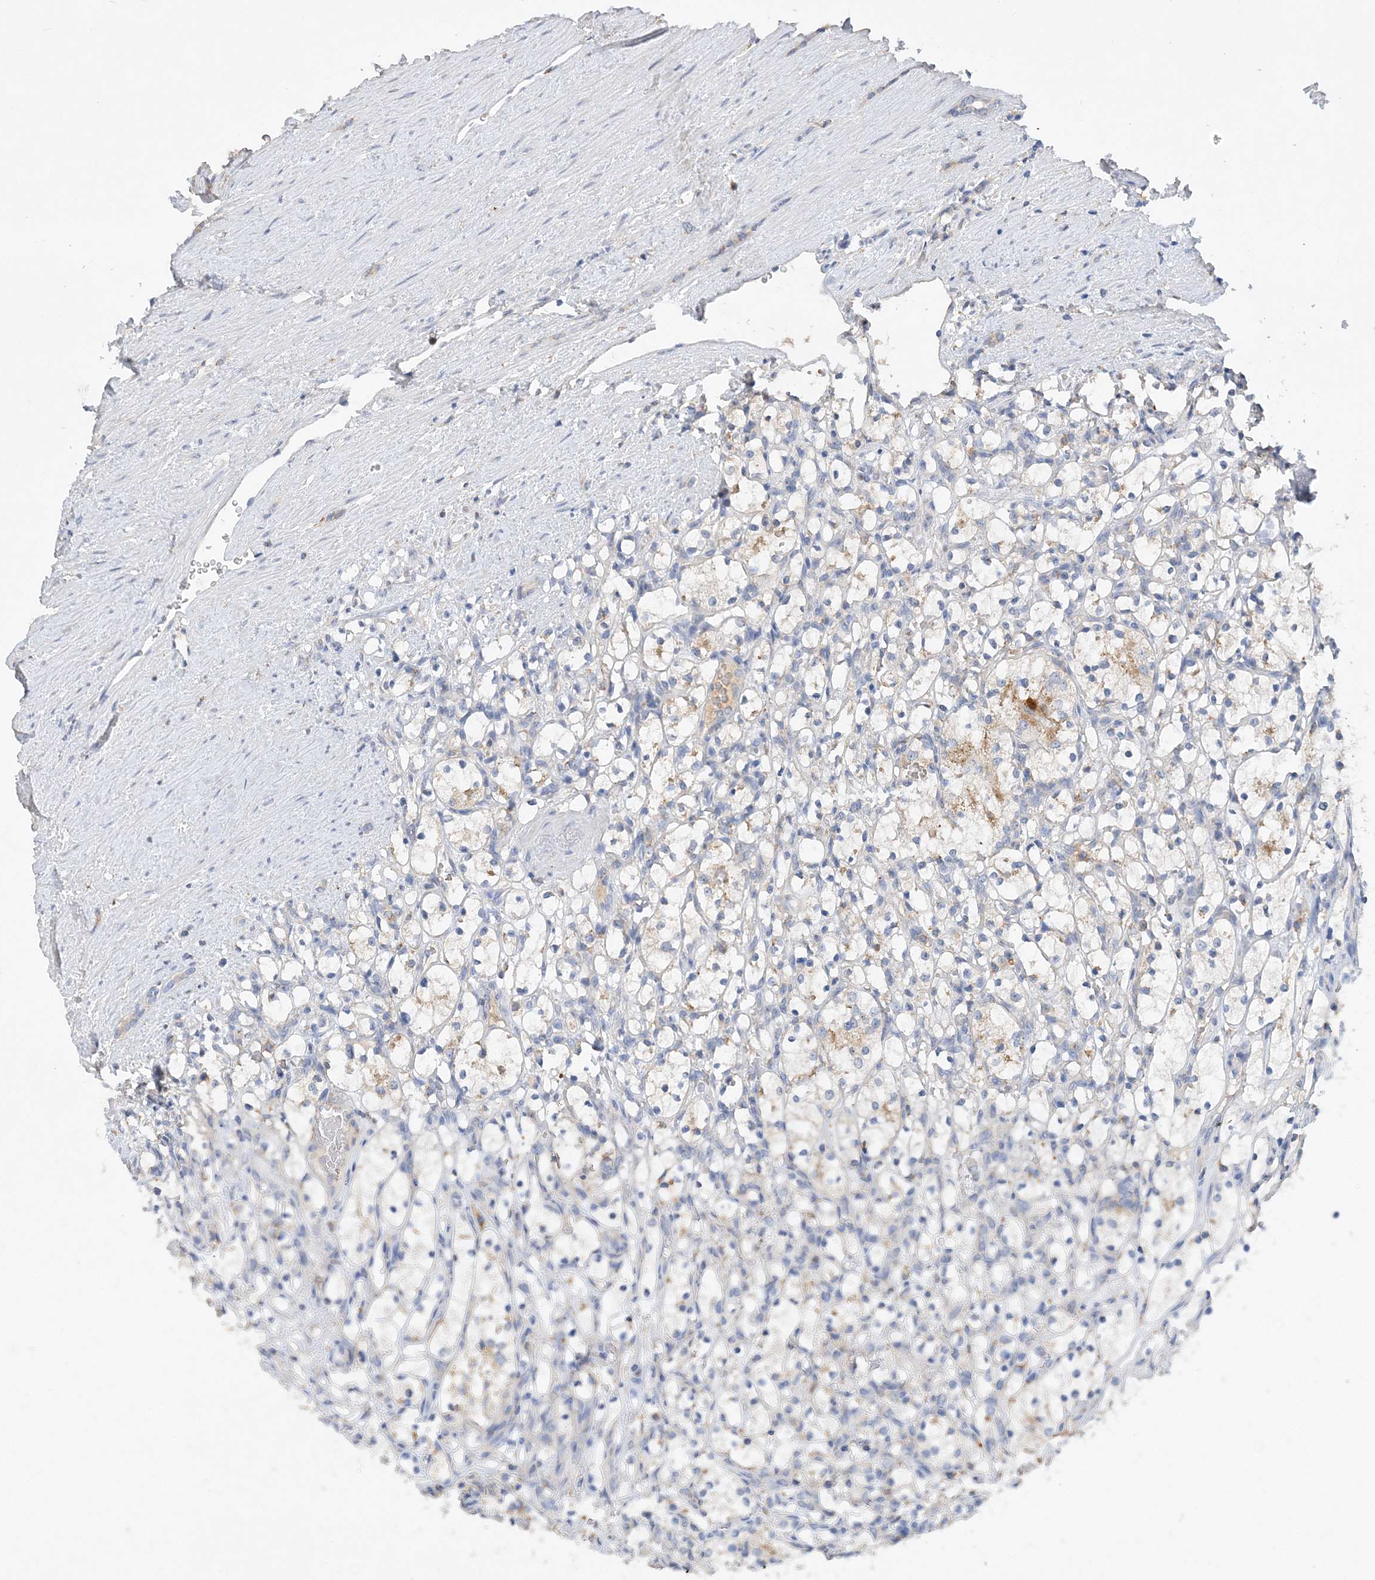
{"staining": {"intensity": "moderate", "quantity": "<25%", "location": "cytoplasmic/membranous"}, "tissue": "renal cancer", "cell_type": "Tumor cells", "image_type": "cancer", "snomed": [{"axis": "morphology", "description": "Adenocarcinoma, NOS"}, {"axis": "topography", "description": "Kidney"}], "caption": "An immunohistochemistry micrograph of tumor tissue is shown. Protein staining in brown labels moderate cytoplasmic/membranous positivity in renal cancer (adenocarcinoma) within tumor cells.", "gene": "GRINA", "patient": {"sex": "female", "age": 69}}